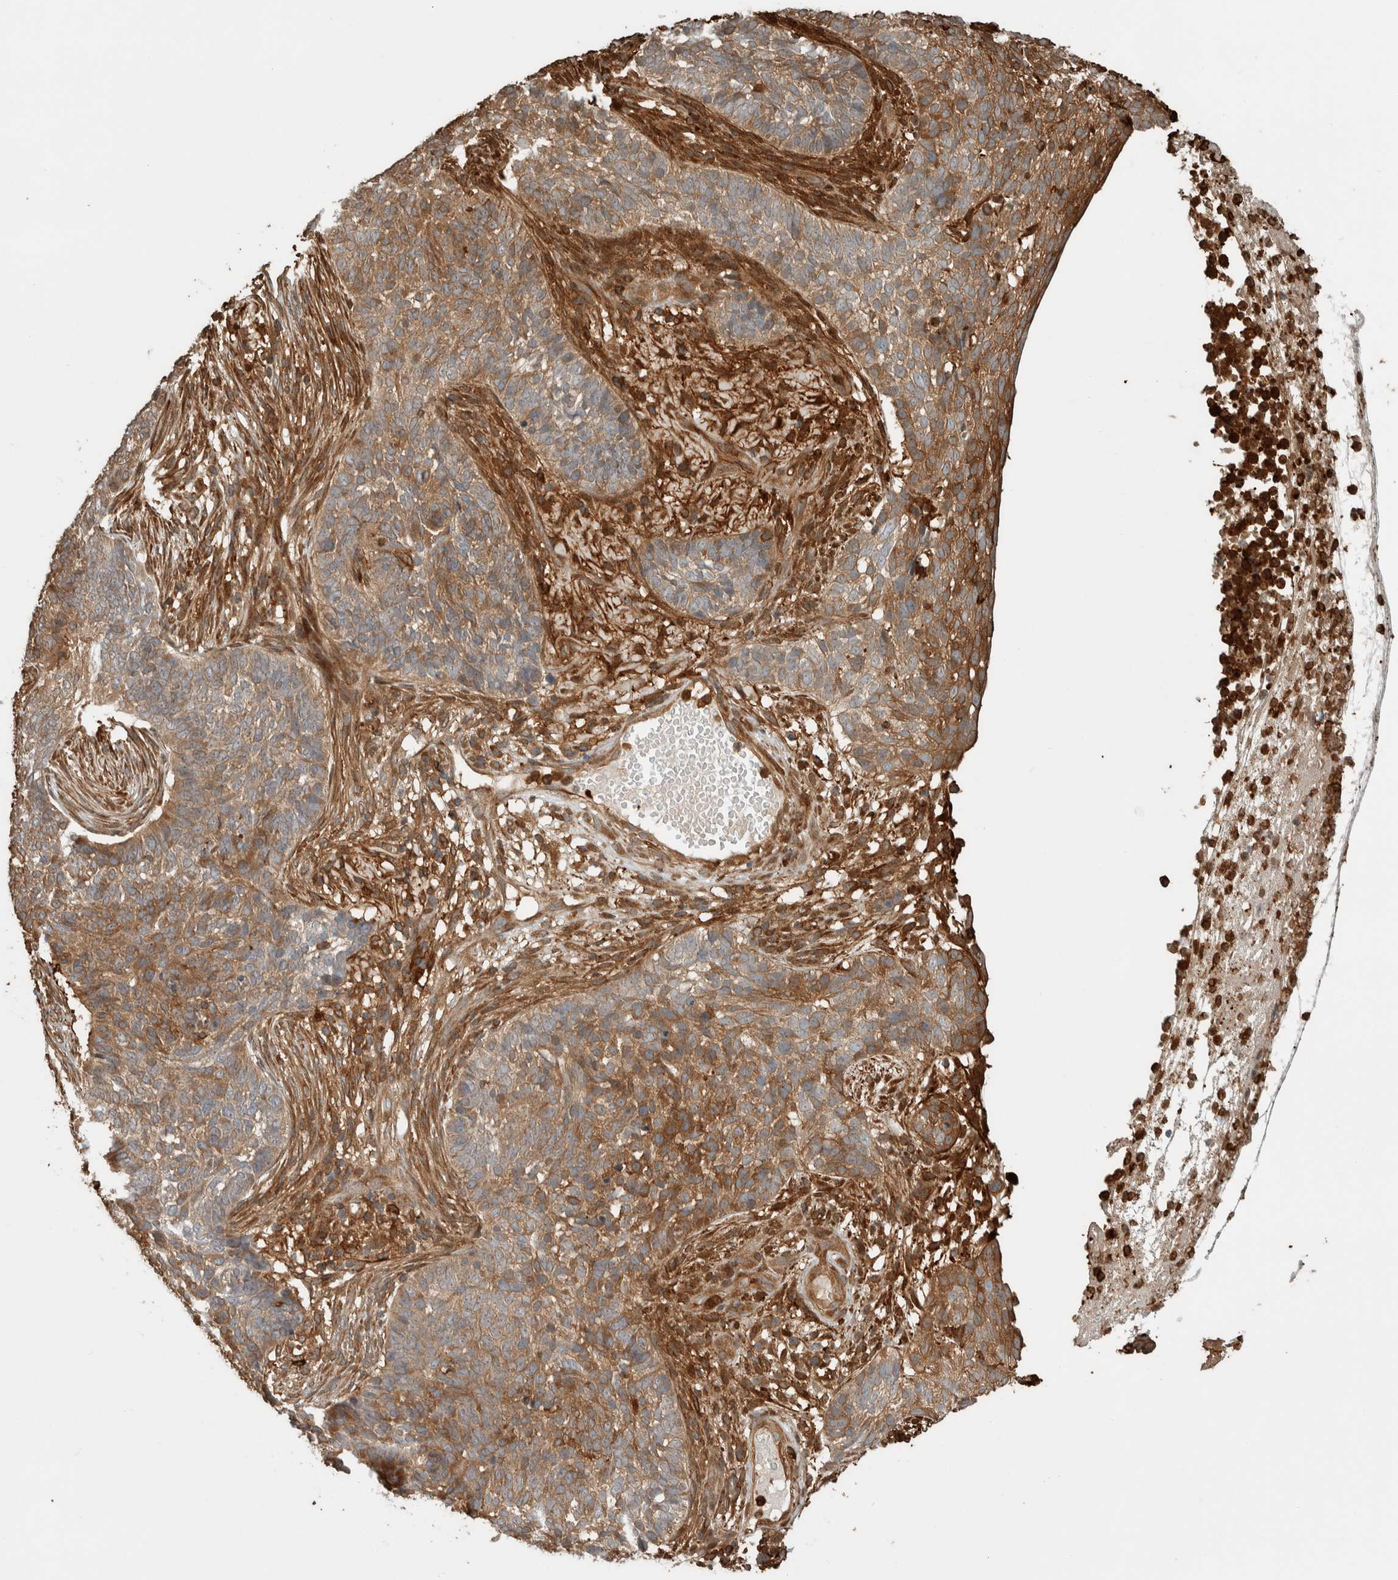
{"staining": {"intensity": "moderate", "quantity": ">75%", "location": "cytoplasmic/membranous"}, "tissue": "skin cancer", "cell_type": "Tumor cells", "image_type": "cancer", "snomed": [{"axis": "morphology", "description": "Basal cell carcinoma"}, {"axis": "topography", "description": "Skin"}], "caption": "High-power microscopy captured an immunohistochemistry image of skin basal cell carcinoma, revealing moderate cytoplasmic/membranous expression in approximately >75% of tumor cells.", "gene": "CNTROB", "patient": {"sex": "male", "age": 85}}